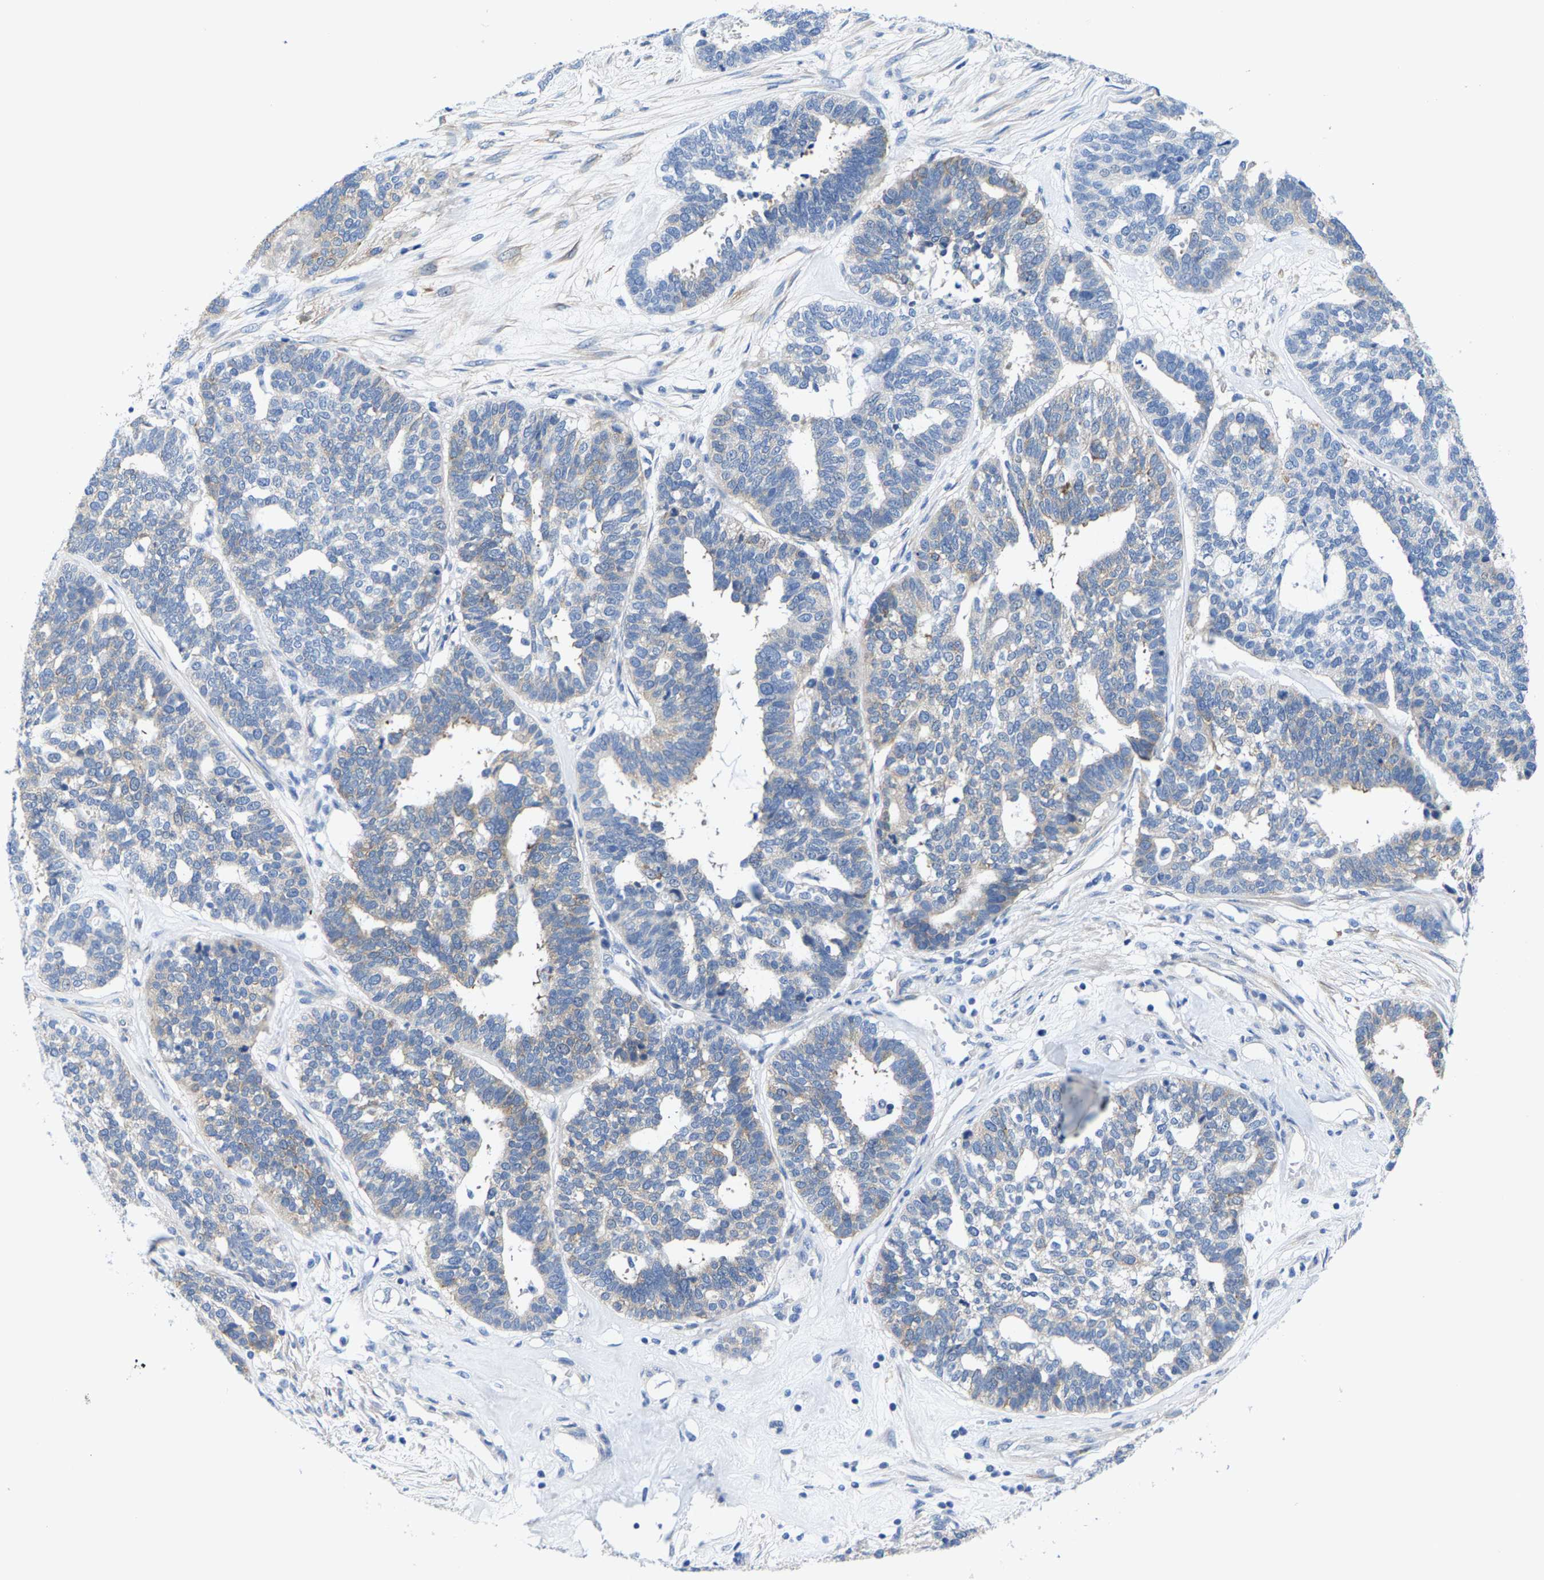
{"staining": {"intensity": "weak", "quantity": "<25%", "location": "cytoplasmic/membranous"}, "tissue": "ovarian cancer", "cell_type": "Tumor cells", "image_type": "cancer", "snomed": [{"axis": "morphology", "description": "Cystadenocarcinoma, serous, NOS"}, {"axis": "topography", "description": "Ovary"}], "caption": "High magnification brightfield microscopy of ovarian cancer (serous cystadenocarcinoma) stained with DAB (3,3'-diaminobenzidine) (brown) and counterstained with hematoxylin (blue): tumor cells show no significant staining. The staining was performed using DAB (3,3'-diaminobenzidine) to visualize the protein expression in brown, while the nuclei were stained in blue with hematoxylin (Magnification: 20x).", "gene": "DSCAM", "patient": {"sex": "female", "age": 59}}